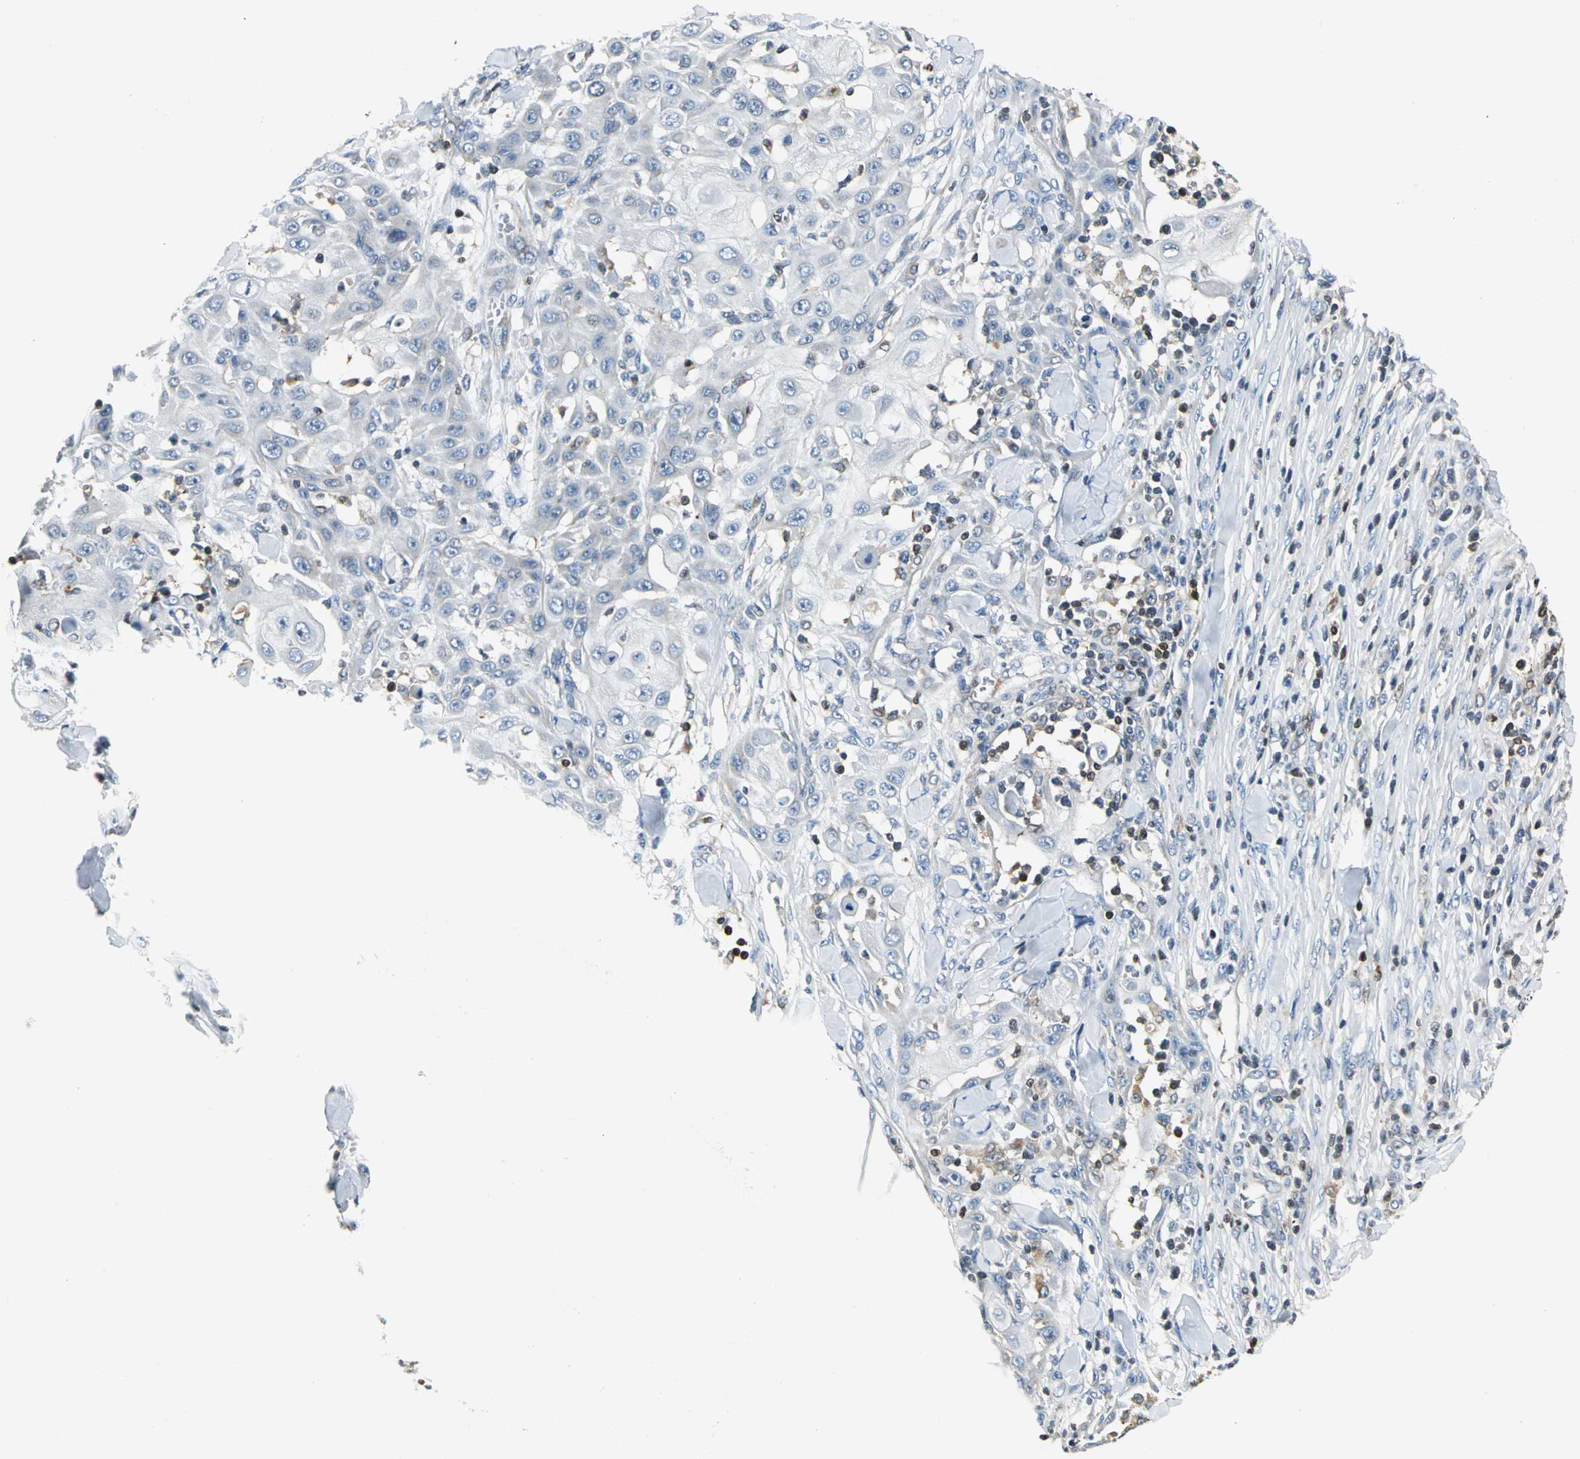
{"staining": {"intensity": "negative", "quantity": "none", "location": "none"}, "tissue": "skin cancer", "cell_type": "Tumor cells", "image_type": "cancer", "snomed": [{"axis": "morphology", "description": "Squamous cell carcinoma, NOS"}, {"axis": "topography", "description": "Skin"}], "caption": "Protein analysis of skin cancer (squamous cell carcinoma) reveals no significant staining in tumor cells. Nuclei are stained in blue.", "gene": "USP40", "patient": {"sex": "male", "age": 24}}